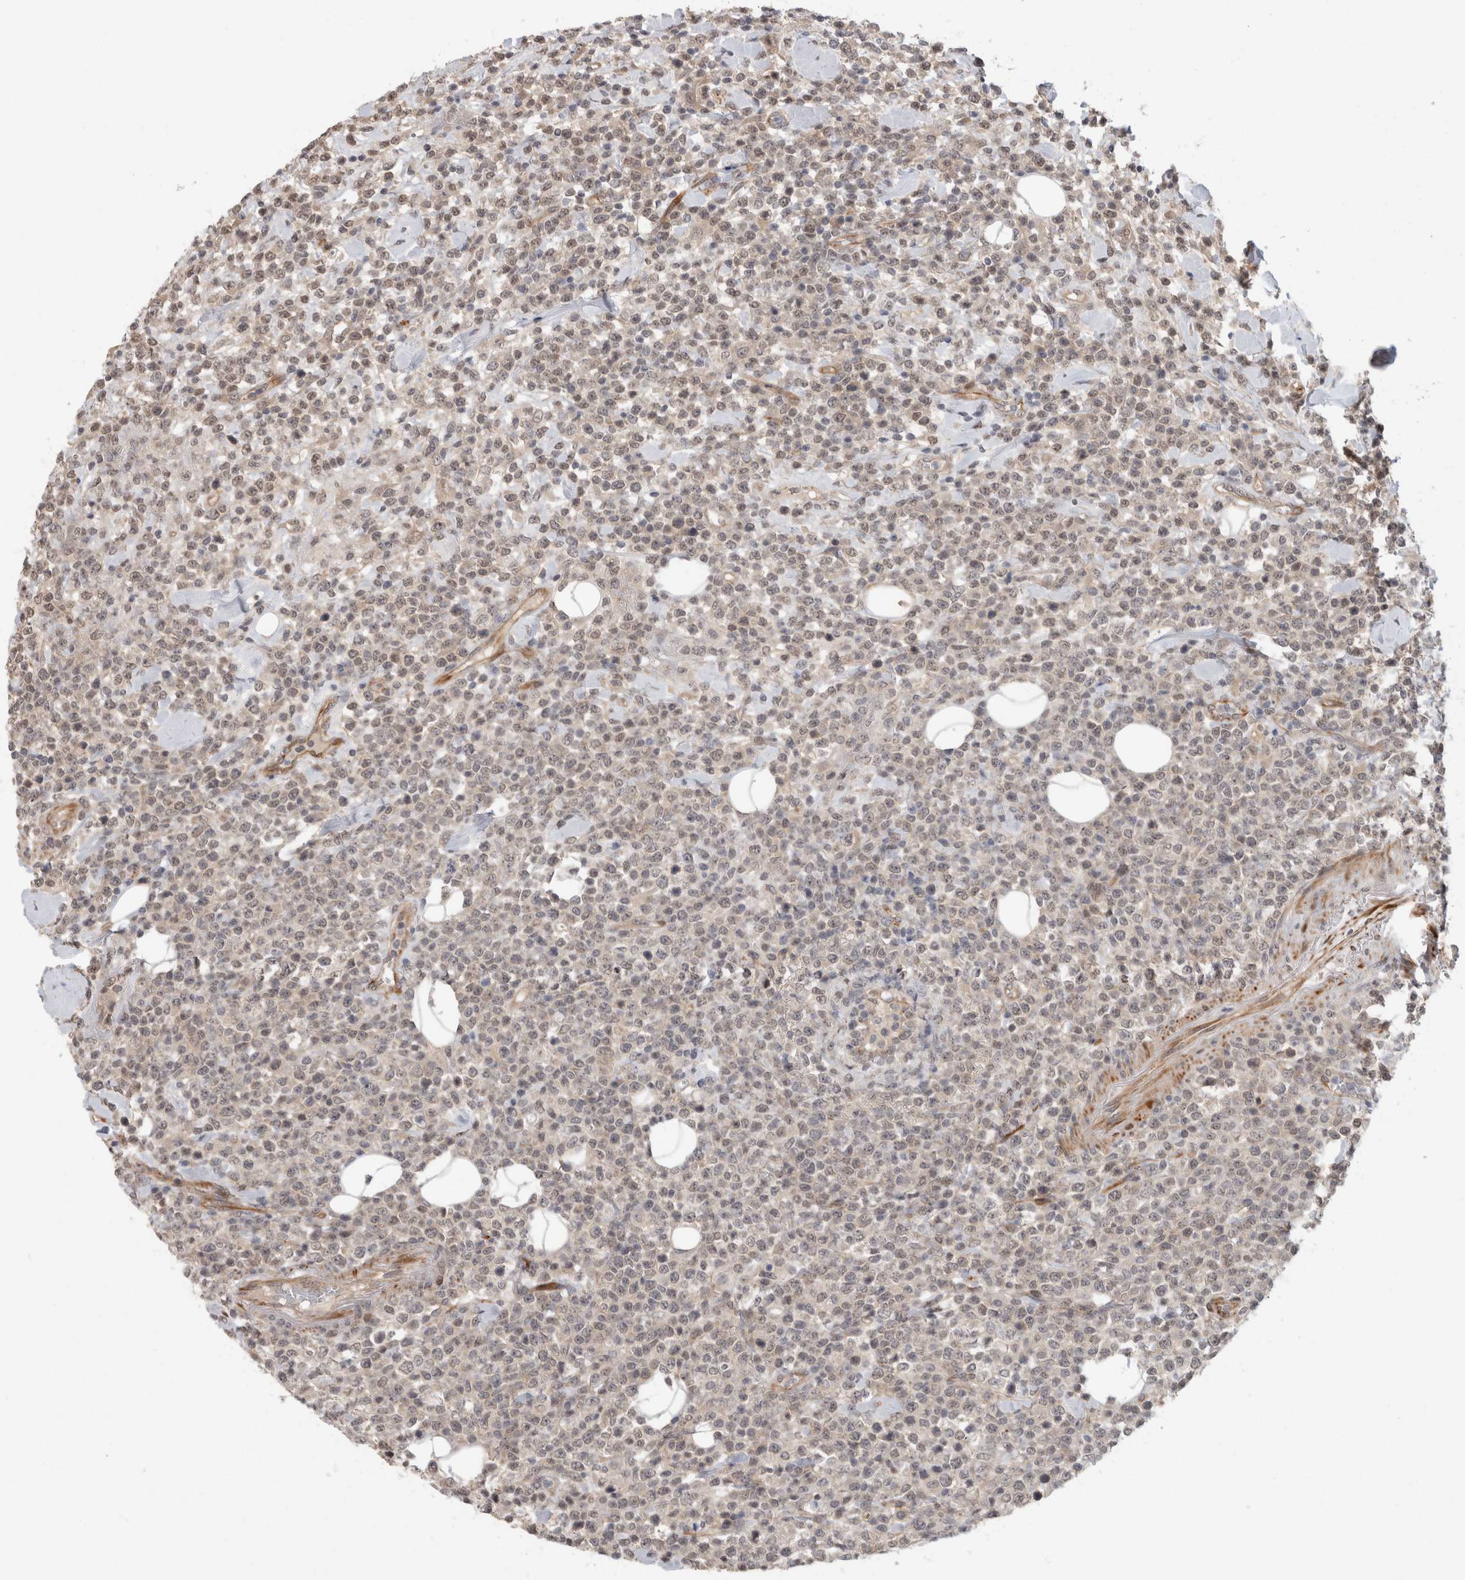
{"staining": {"intensity": "negative", "quantity": "none", "location": "none"}, "tissue": "lymphoma", "cell_type": "Tumor cells", "image_type": "cancer", "snomed": [{"axis": "morphology", "description": "Malignant lymphoma, non-Hodgkin's type, High grade"}, {"axis": "topography", "description": "Colon"}], "caption": "Immunohistochemistry of human lymphoma exhibits no staining in tumor cells. (DAB IHC with hematoxylin counter stain).", "gene": "CRISPLD1", "patient": {"sex": "female", "age": 53}}